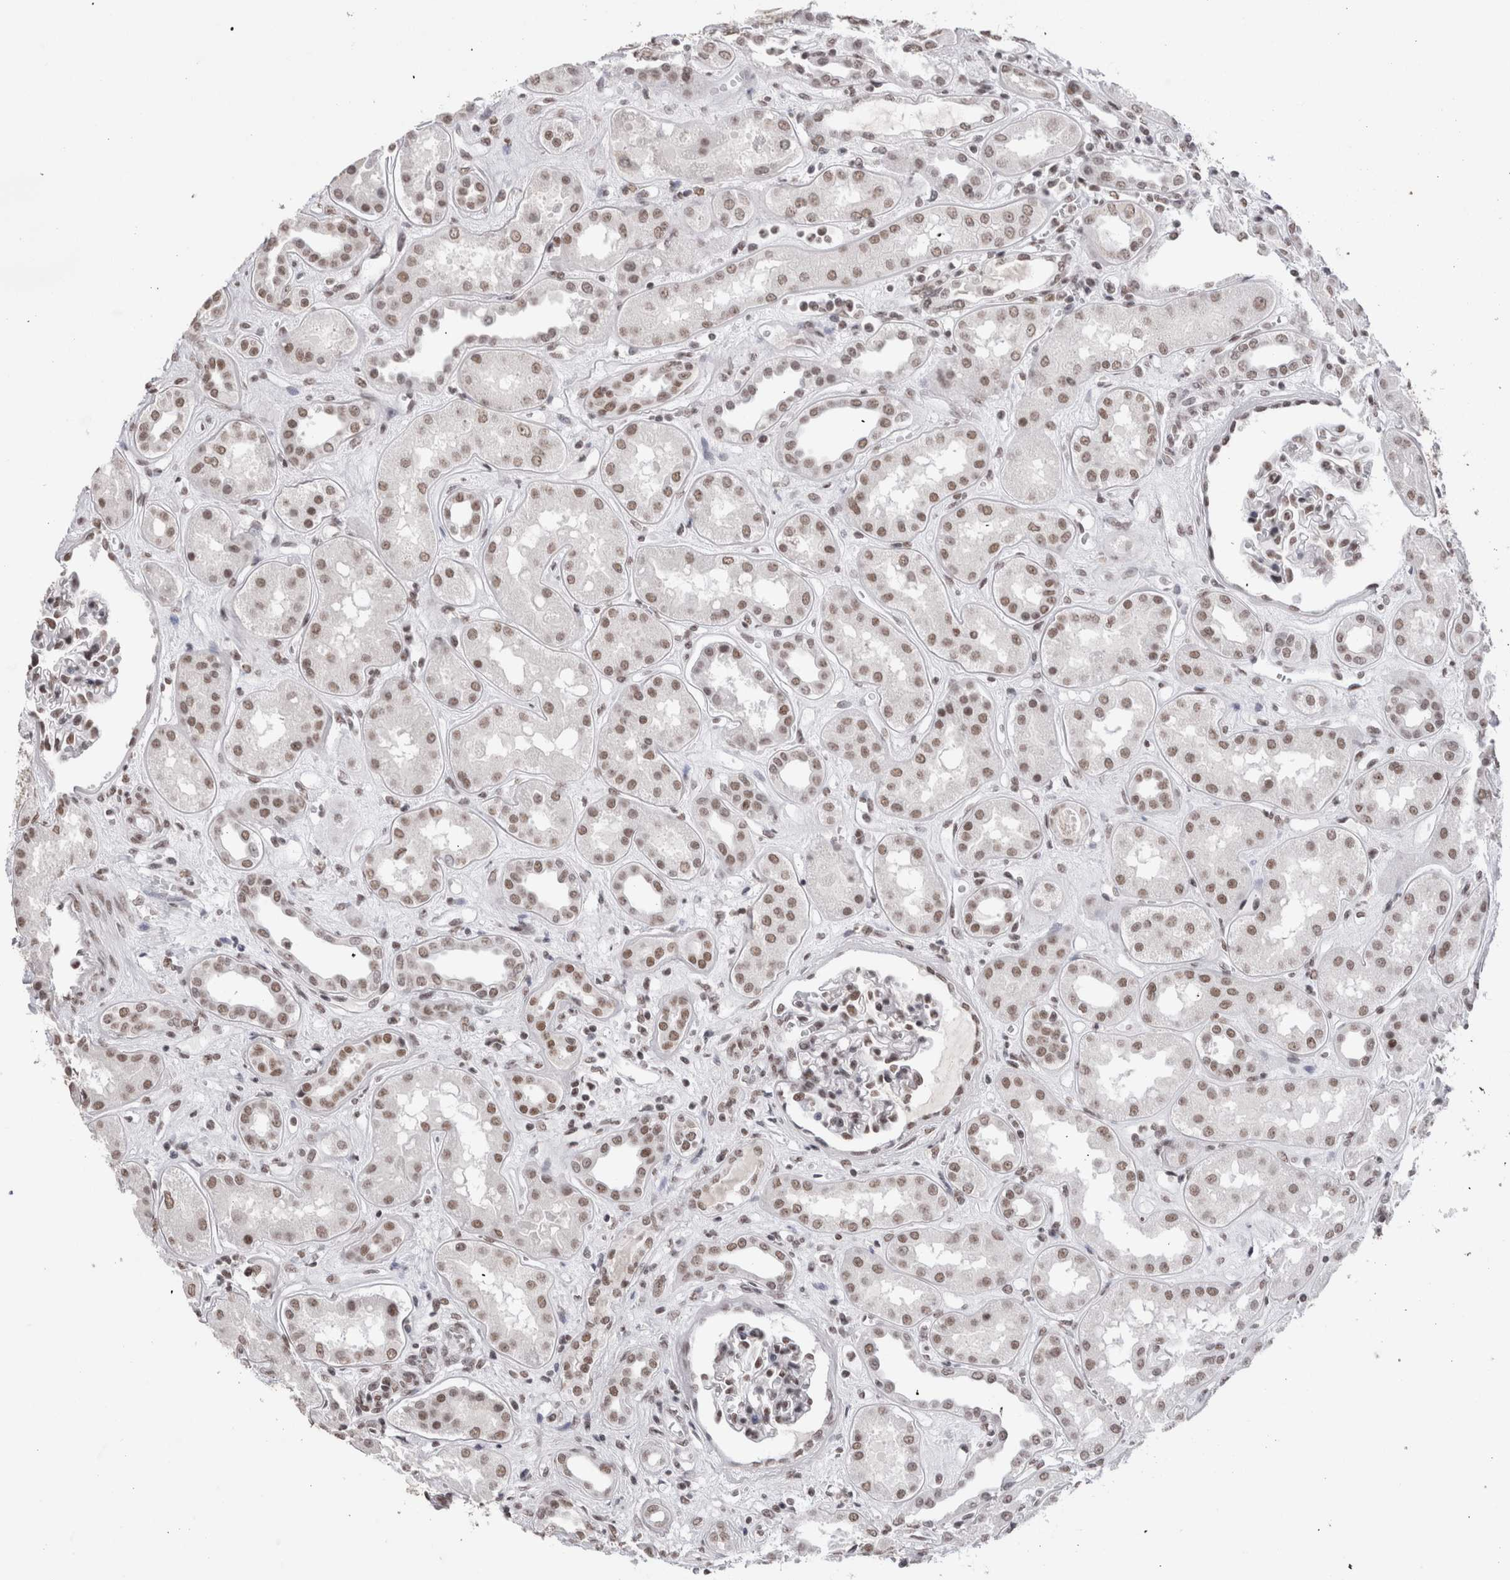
{"staining": {"intensity": "strong", "quantity": "25%-75%", "location": "nuclear"}, "tissue": "kidney", "cell_type": "Cells in glomeruli", "image_type": "normal", "snomed": [{"axis": "morphology", "description": "Normal tissue, NOS"}, {"axis": "topography", "description": "Kidney"}], "caption": "Unremarkable kidney was stained to show a protein in brown. There is high levels of strong nuclear positivity in approximately 25%-75% of cells in glomeruli.", "gene": "SMC1A", "patient": {"sex": "male", "age": 59}}